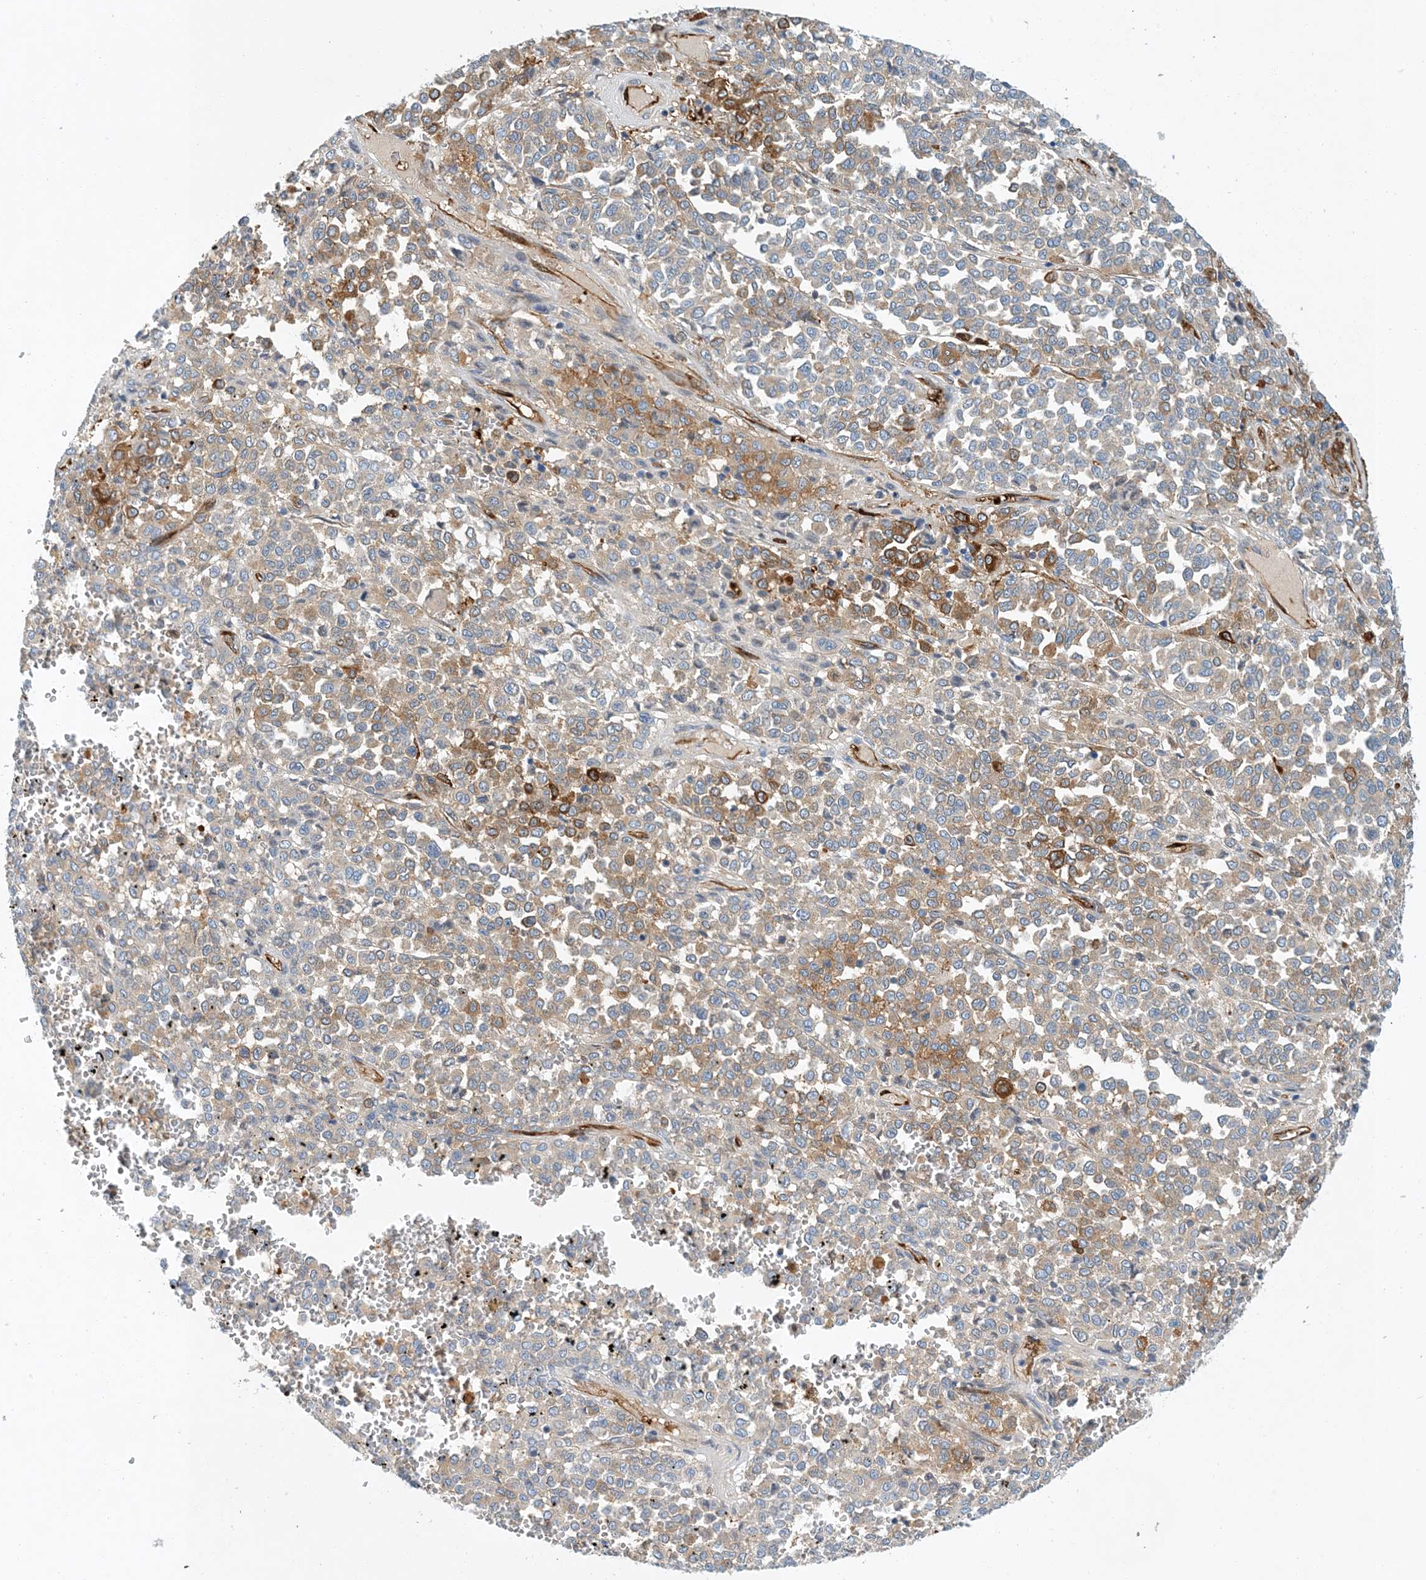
{"staining": {"intensity": "moderate", "quantity": "<25%", "location": "cytoplasmic/membranous"}, "tissue": "melanoma", "cell_type": "Tumor cells", "image_type": "cancer", "snomed": [{"axis": "morphology", "description": "Malignant melanoma, Metastatic site"}, {"axis": "topography", "description": "Pancreas"}], "caption": "Melanoma was stained to show a protein in brown. There is low levels of moderate cytoplasmic/membranous expression in approximately <25% of tumor cells.", "gene": "PCDHA2", "patient": {"sex": "female", "age": 30}}